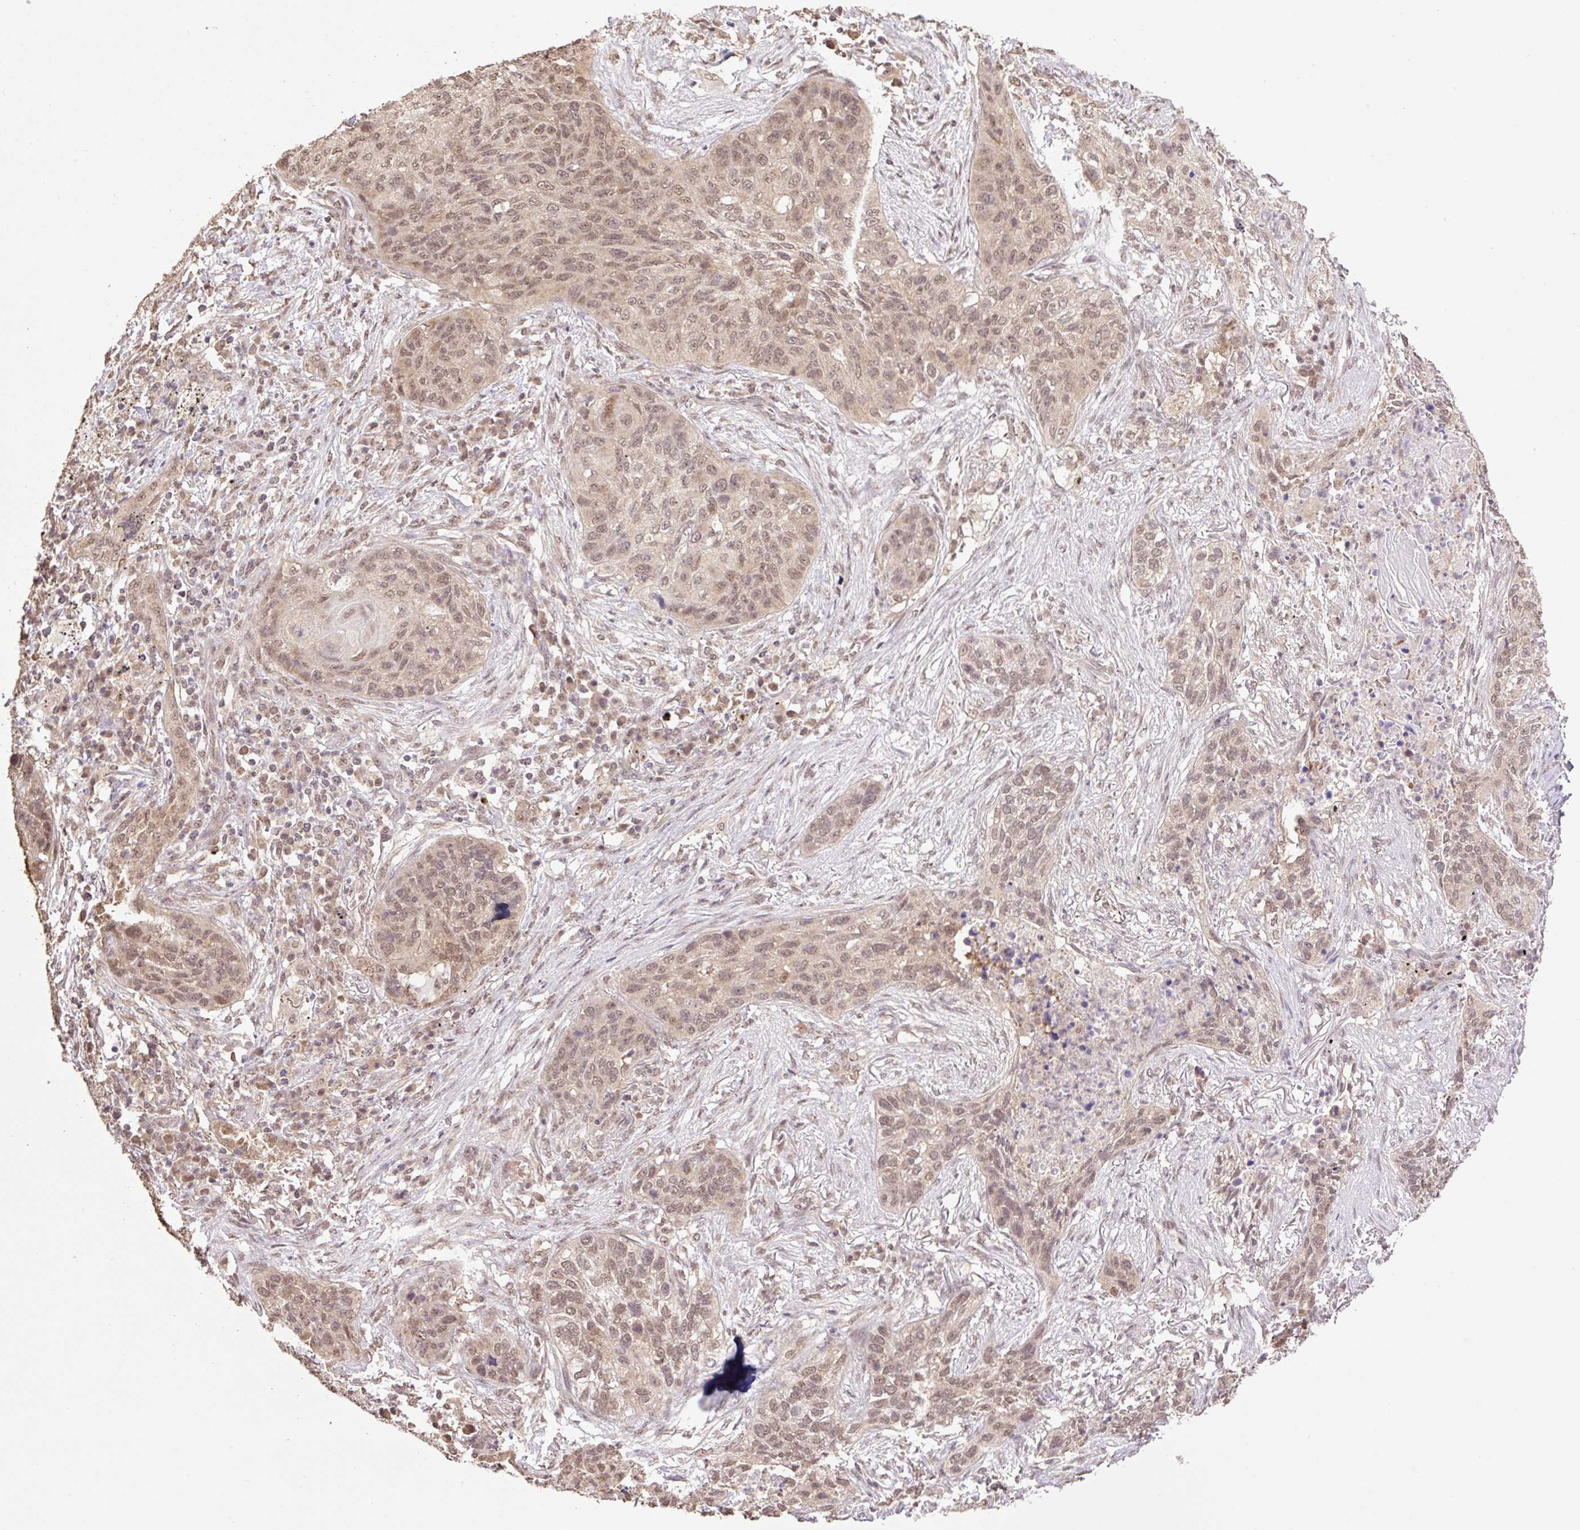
{"staining": {"intensity": "moderate", "quantity": ">75%", "location": "nuclear"}, "tissue": "lung cancer", "cell_type": "Tumor cells", "image_type": "cancer", "snomed": [{"axis": "morphology", "description": "Squamous cell carcinoma, NOS"}, {"axis": "topography", "description": "Lung"}], "caption": "Moderate nuclear staining for a protein is appreciated in about >75% of tumor cells of lung cancer using immunohistochemistry.", "gene": "VPS25", "patient": {"sex": "female", "age": 63}}